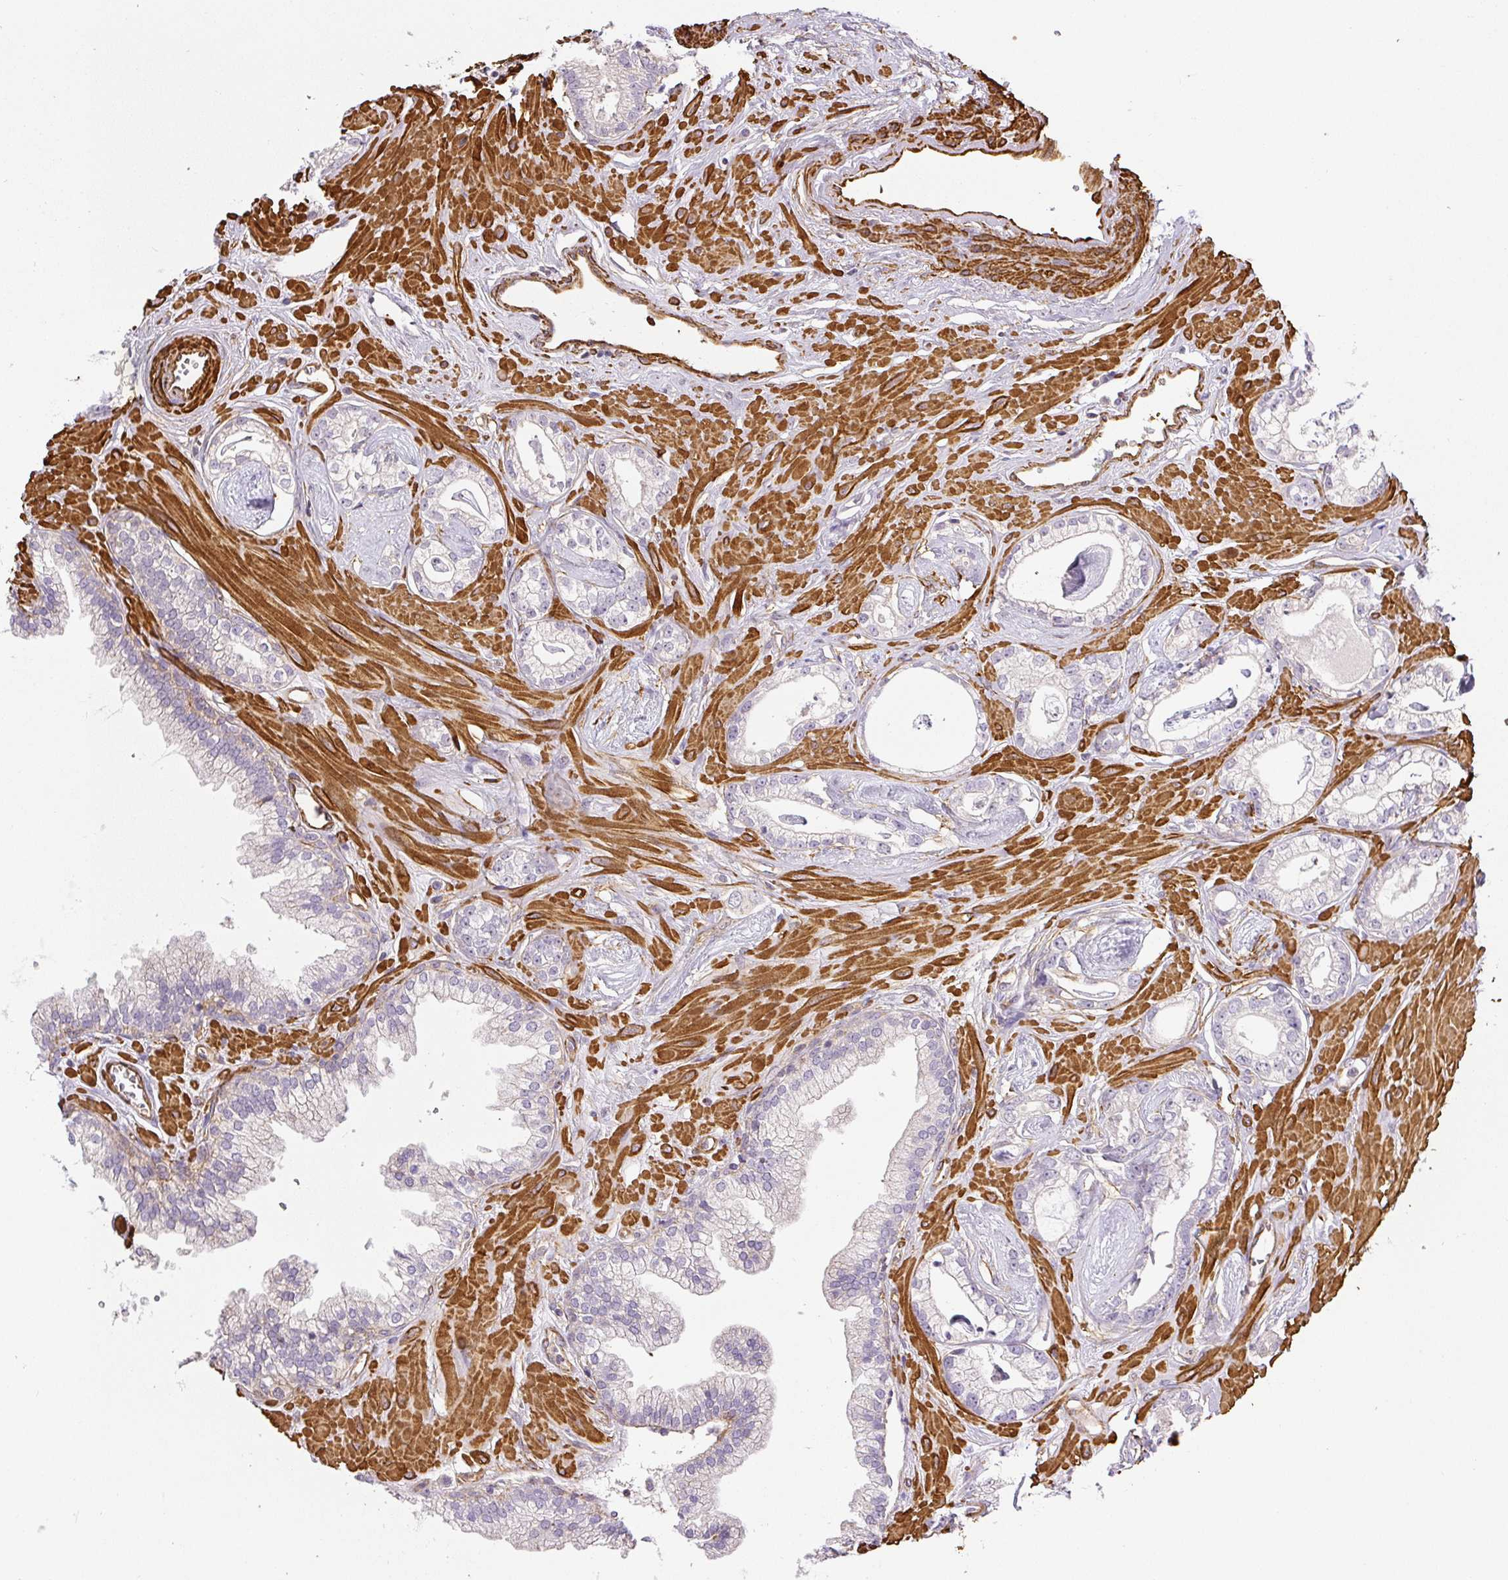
{"staining": {"intensity": "negative", "quantity": "none", "location": "none"}, "tissue": "prostate cancer", "cell_type": "Tumor cells", "image_type": "cancer", "snomed": [{"axis": "morphology", "description": "Adenocarcinoma, Low grade"}, {"axis": "topography", "description": "Prostate"}], "caption": "Tumor cells show no significant staining in prostate low-grade adenocarcinoma.", "gene": "MYL12A", "patient": {"sex": "male", "age": 60}}